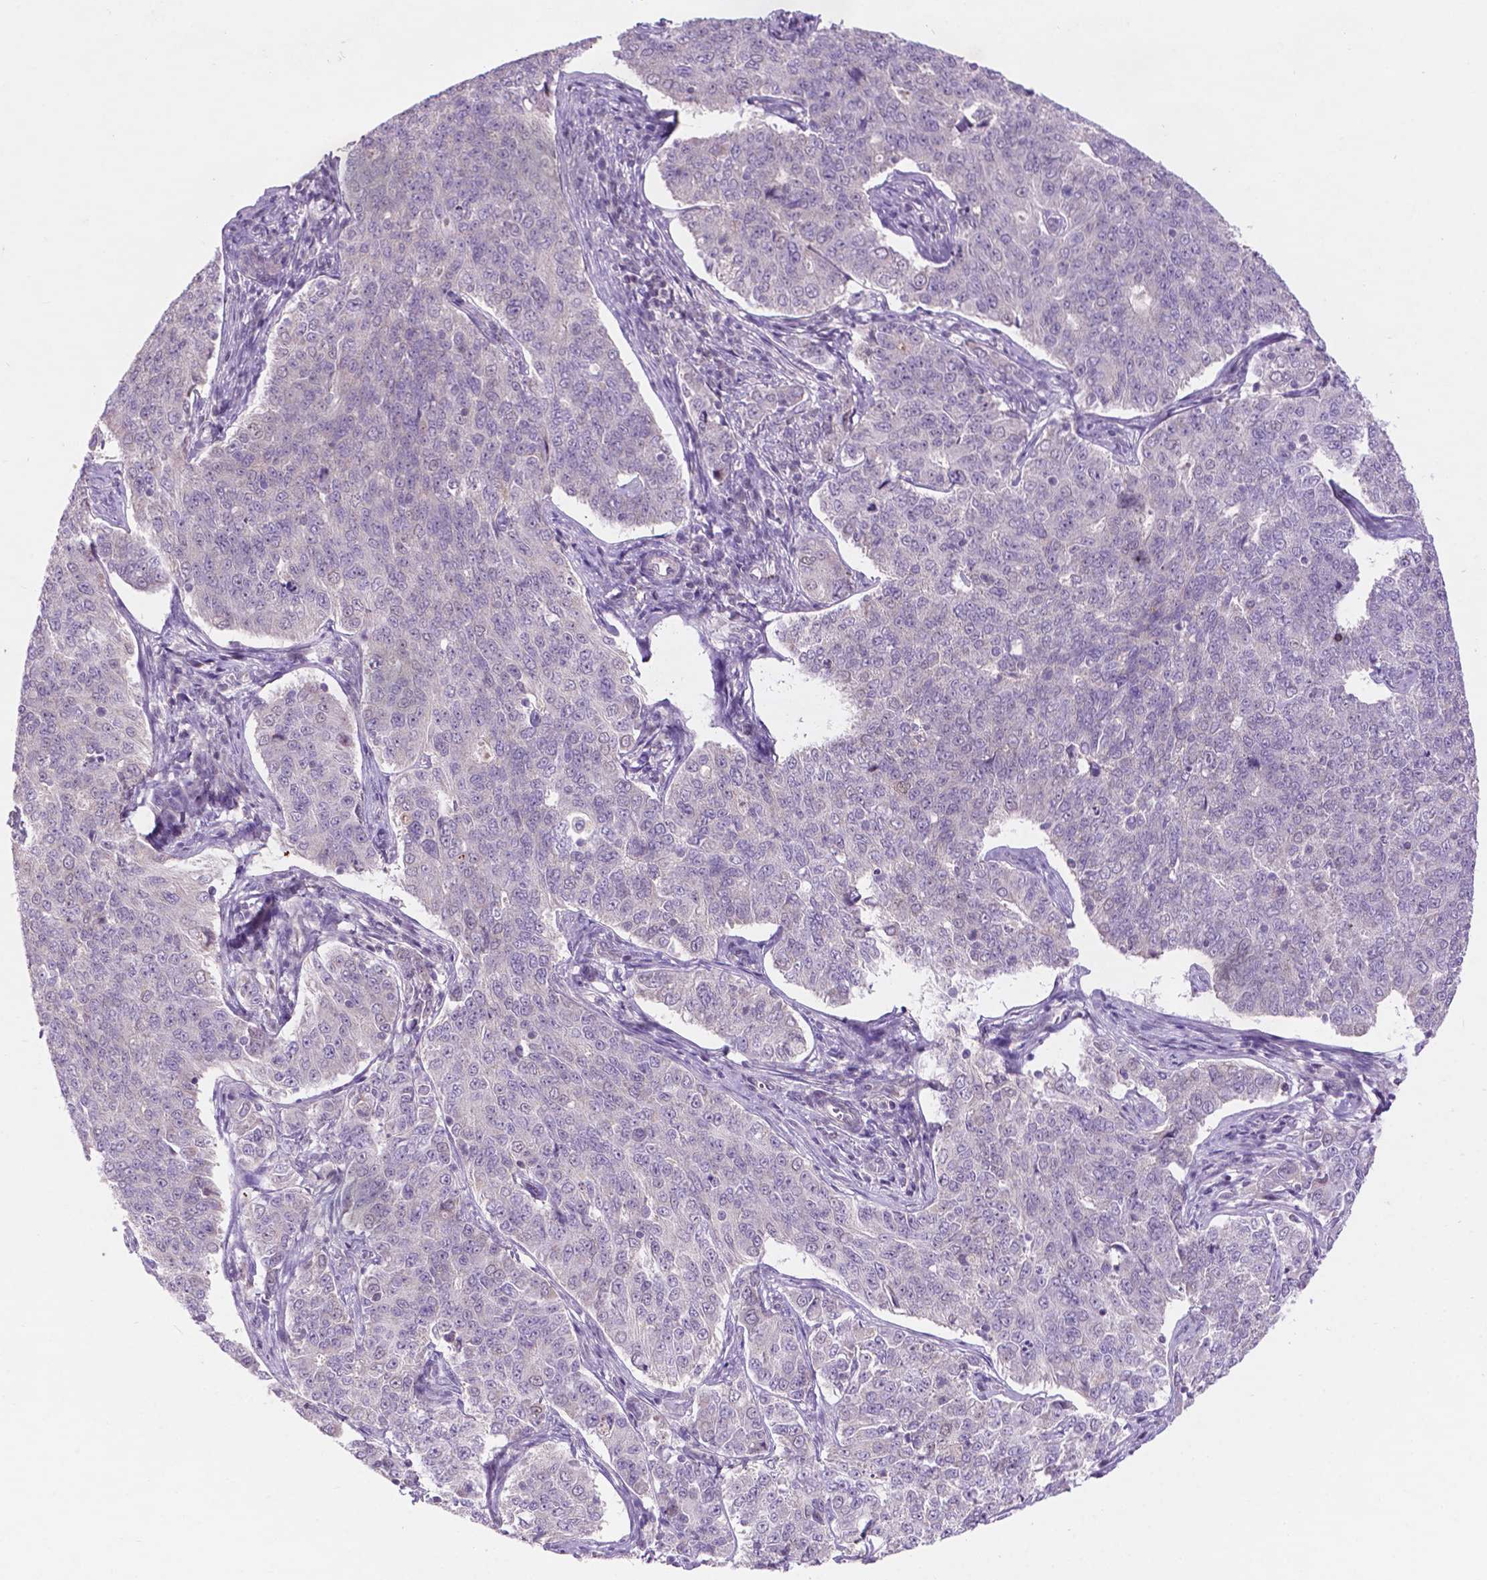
{"staining": {"intensity": "negative", "quantity": "none", "location": "none"}, "tissue": "endometrial cancer", "cell_type": "Tumor cells", "image_type": "cancer", "snomed": [{"axis": "morphology", "description": "Adenocarcinoma, NOS"}, {"axis": "topography", "description": "Endometrium"}], "caption": "Tumor cells are negative for protein expression in human endometrial cancer.", "gene": "FAM50B", "patient": {"sex": "female", "age": 43}}